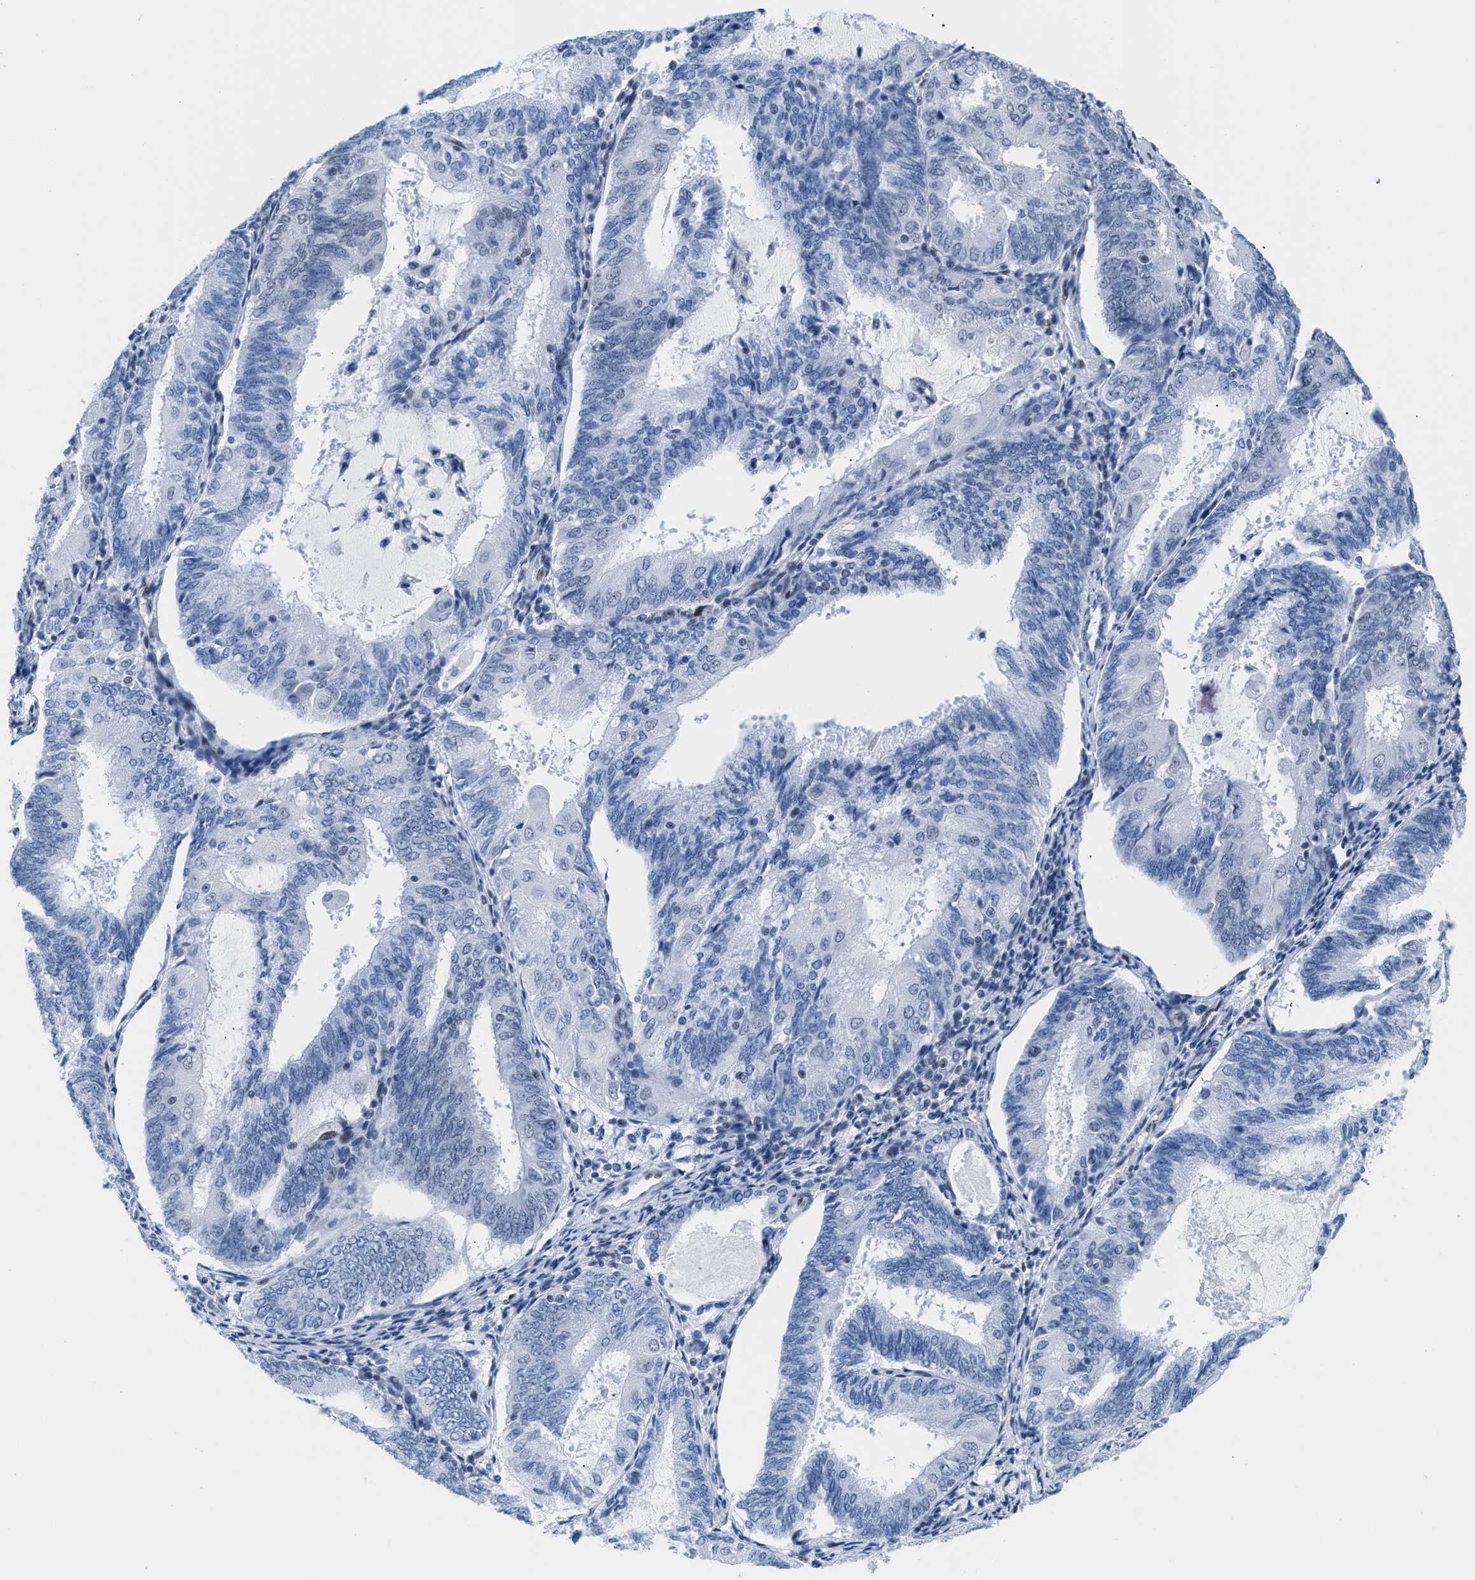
{"staining": {"intensity": "negative", "quantity": "none", "location": "none"}, "tissue": "endometrial cancer", "cell_type": "Tumor cells", "image_type": "cancer", "snomed": [{"axis": "morphology", "description": "Adenocarcinoma, NOS"}, {"axis": "topography", "description": "Endometrium"}], "caption": "Tumor cells show no significant positivity in endometrial cancer. (Immunohistochemistry (ihc), brightfield microscopy, high magnification).", "gene": "CTBP1", "patient": {"sex": "female", "age": 81}}